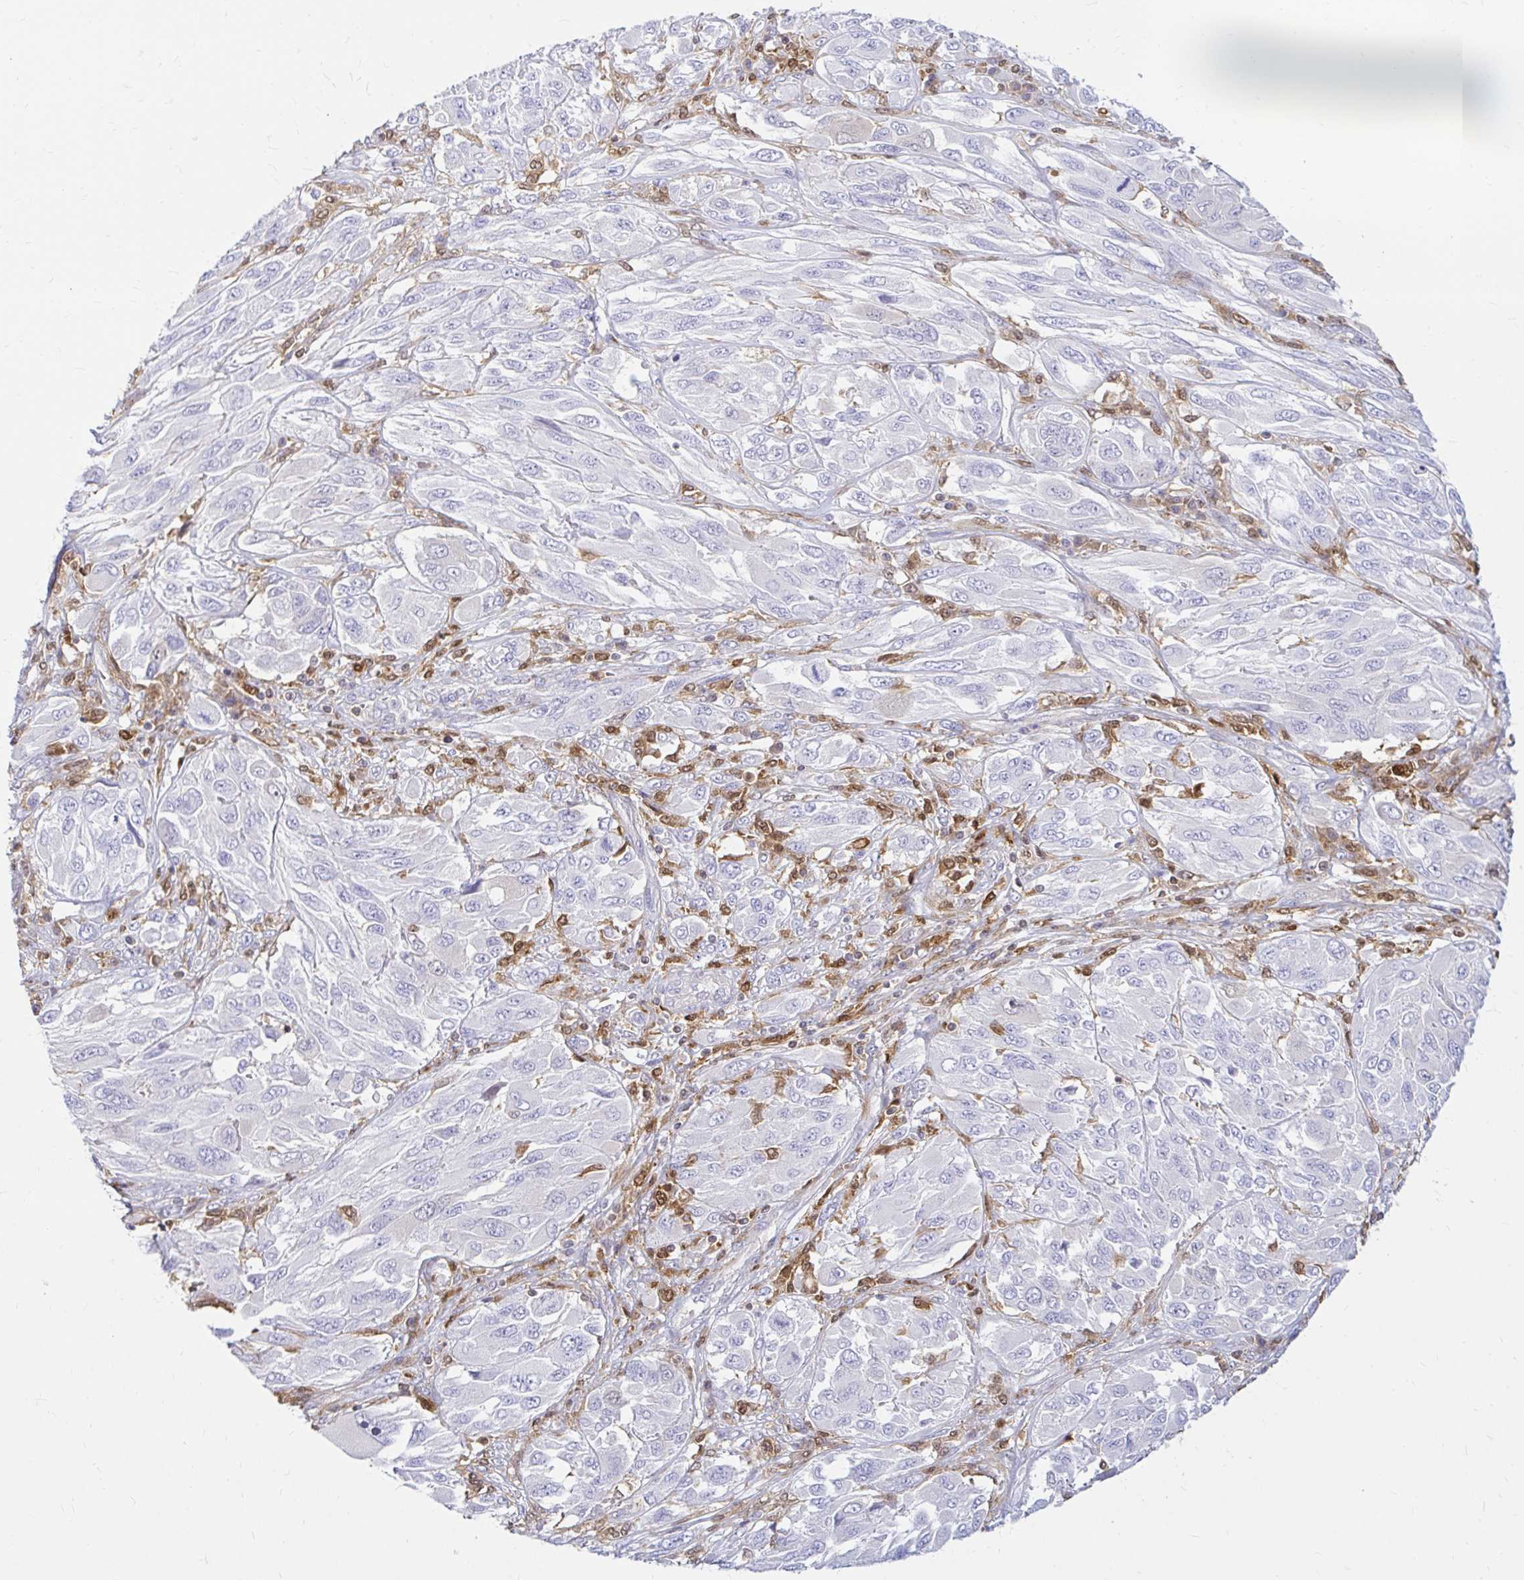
{"staining": {"intensity": "negative", "quantity": "none", "location": "none"}, "tissue": "melanoma", "cell_type": "Tumor cells", "image_type": "cancer", "snomed": [{"axis": "morphology", "description": "Malignant melanoma, NOS"}, {"axis": "topography", "description": "Skin"}], "caption": "This is an IHC image of human malignant melanoma. There is no staining in tumor cells.", "gene": "PYCARD", "patient": {"sex": "female", "age": 91}}